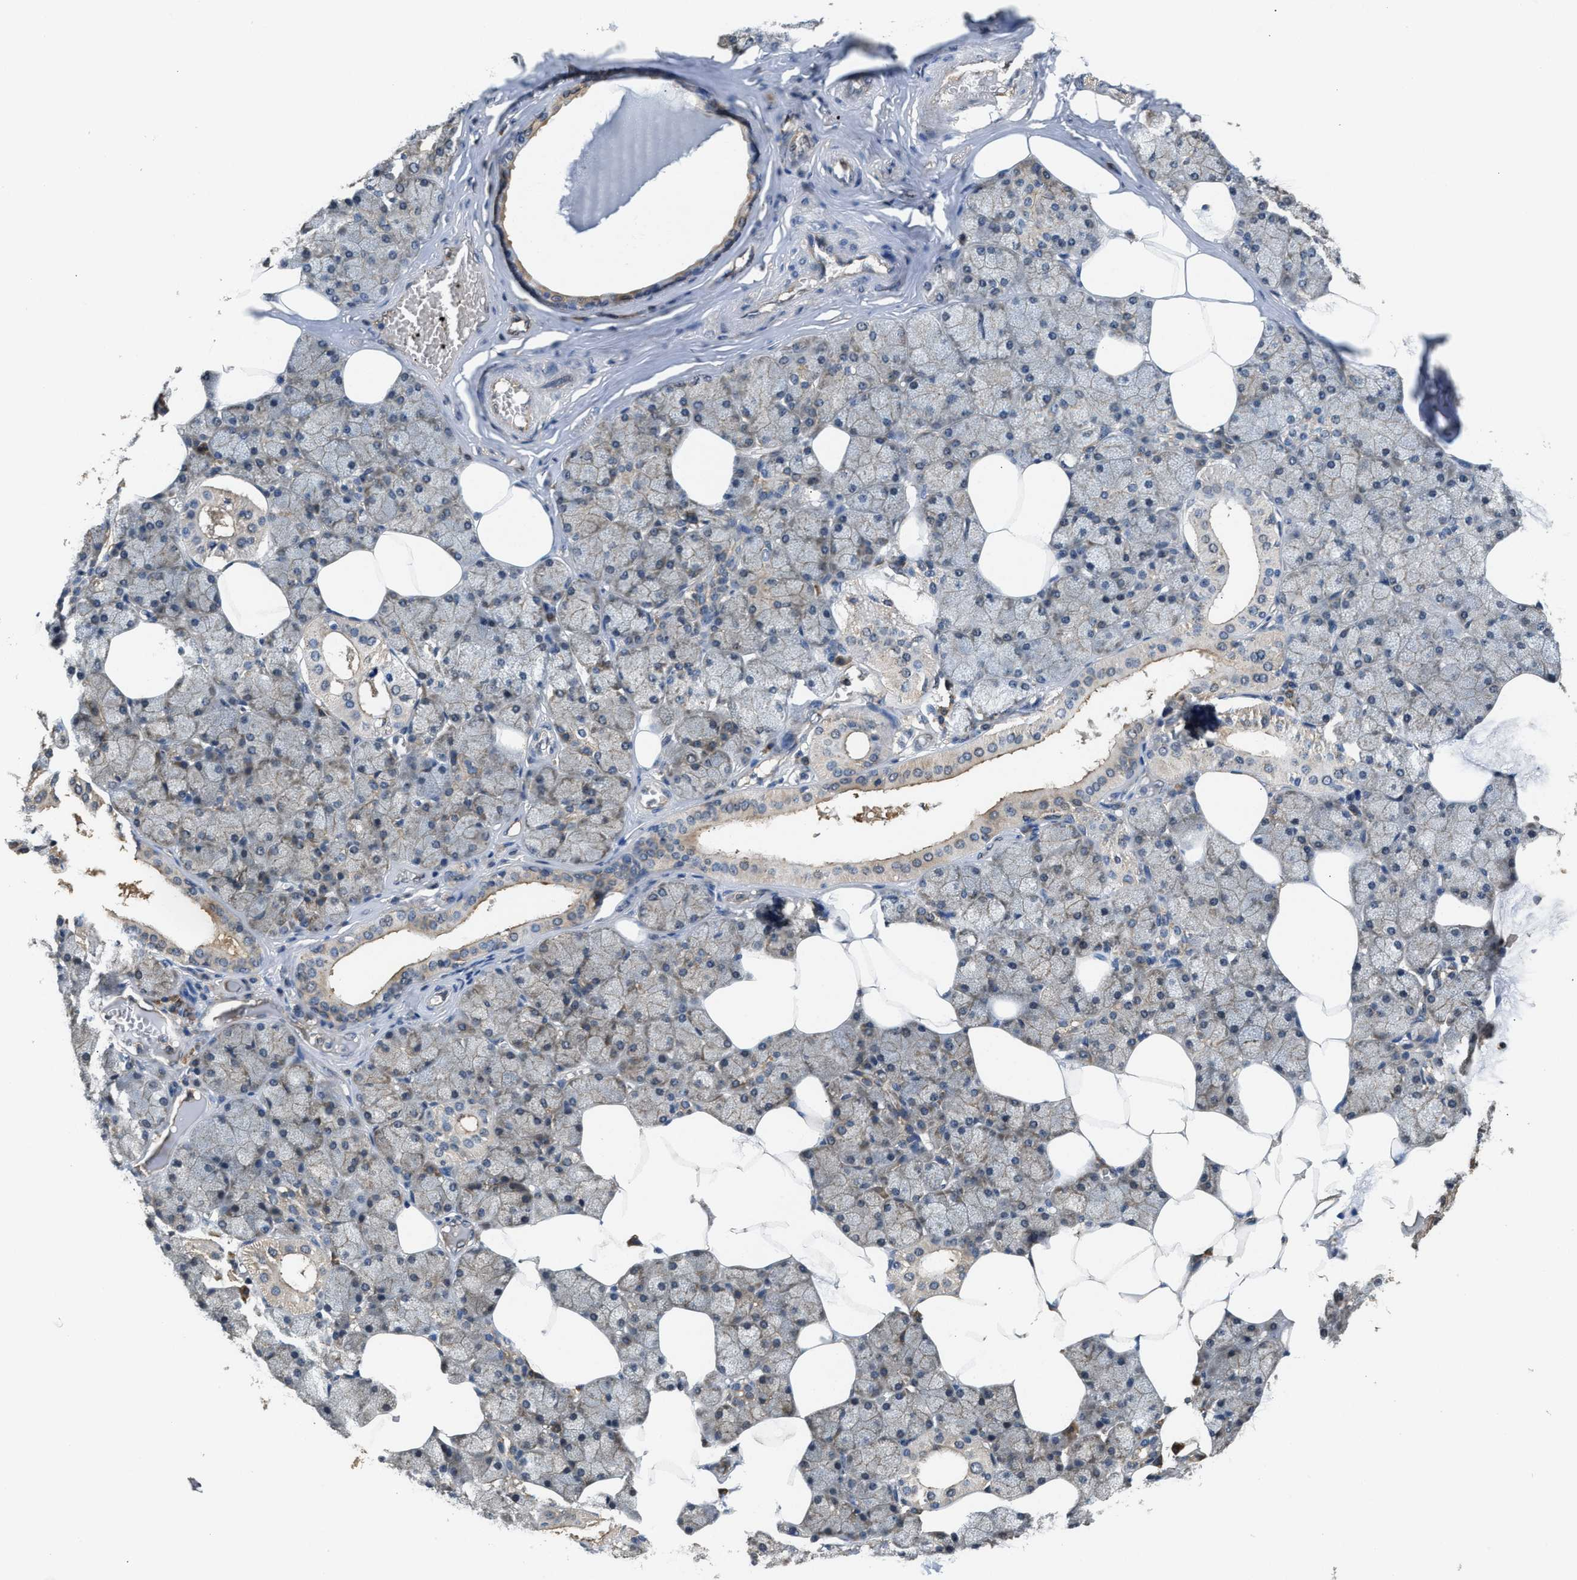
{"staining": {"intensity": "strong", "quantity": "25%-75%", "location": "cytoplasmic/membranous"}, "tissue": "salivary gland", "cell_type": "Glandular cells", "image_type": "normal", "snomed": [{"axis": "morphology", "description": "Normal tissue, NOS"}, {"axis": "topography", "description": "Salivary gland"}], "caption": "High-power microscopy captured an immunohistochemistry (IHC) micrograph of unremarkable salivary gland, revealing strong cytoplasmic/membranous staining in approximately 25%-75% of glandular cells.", "gene": "DNAJC2", "patient": {"sex": "male", "age": 62}}